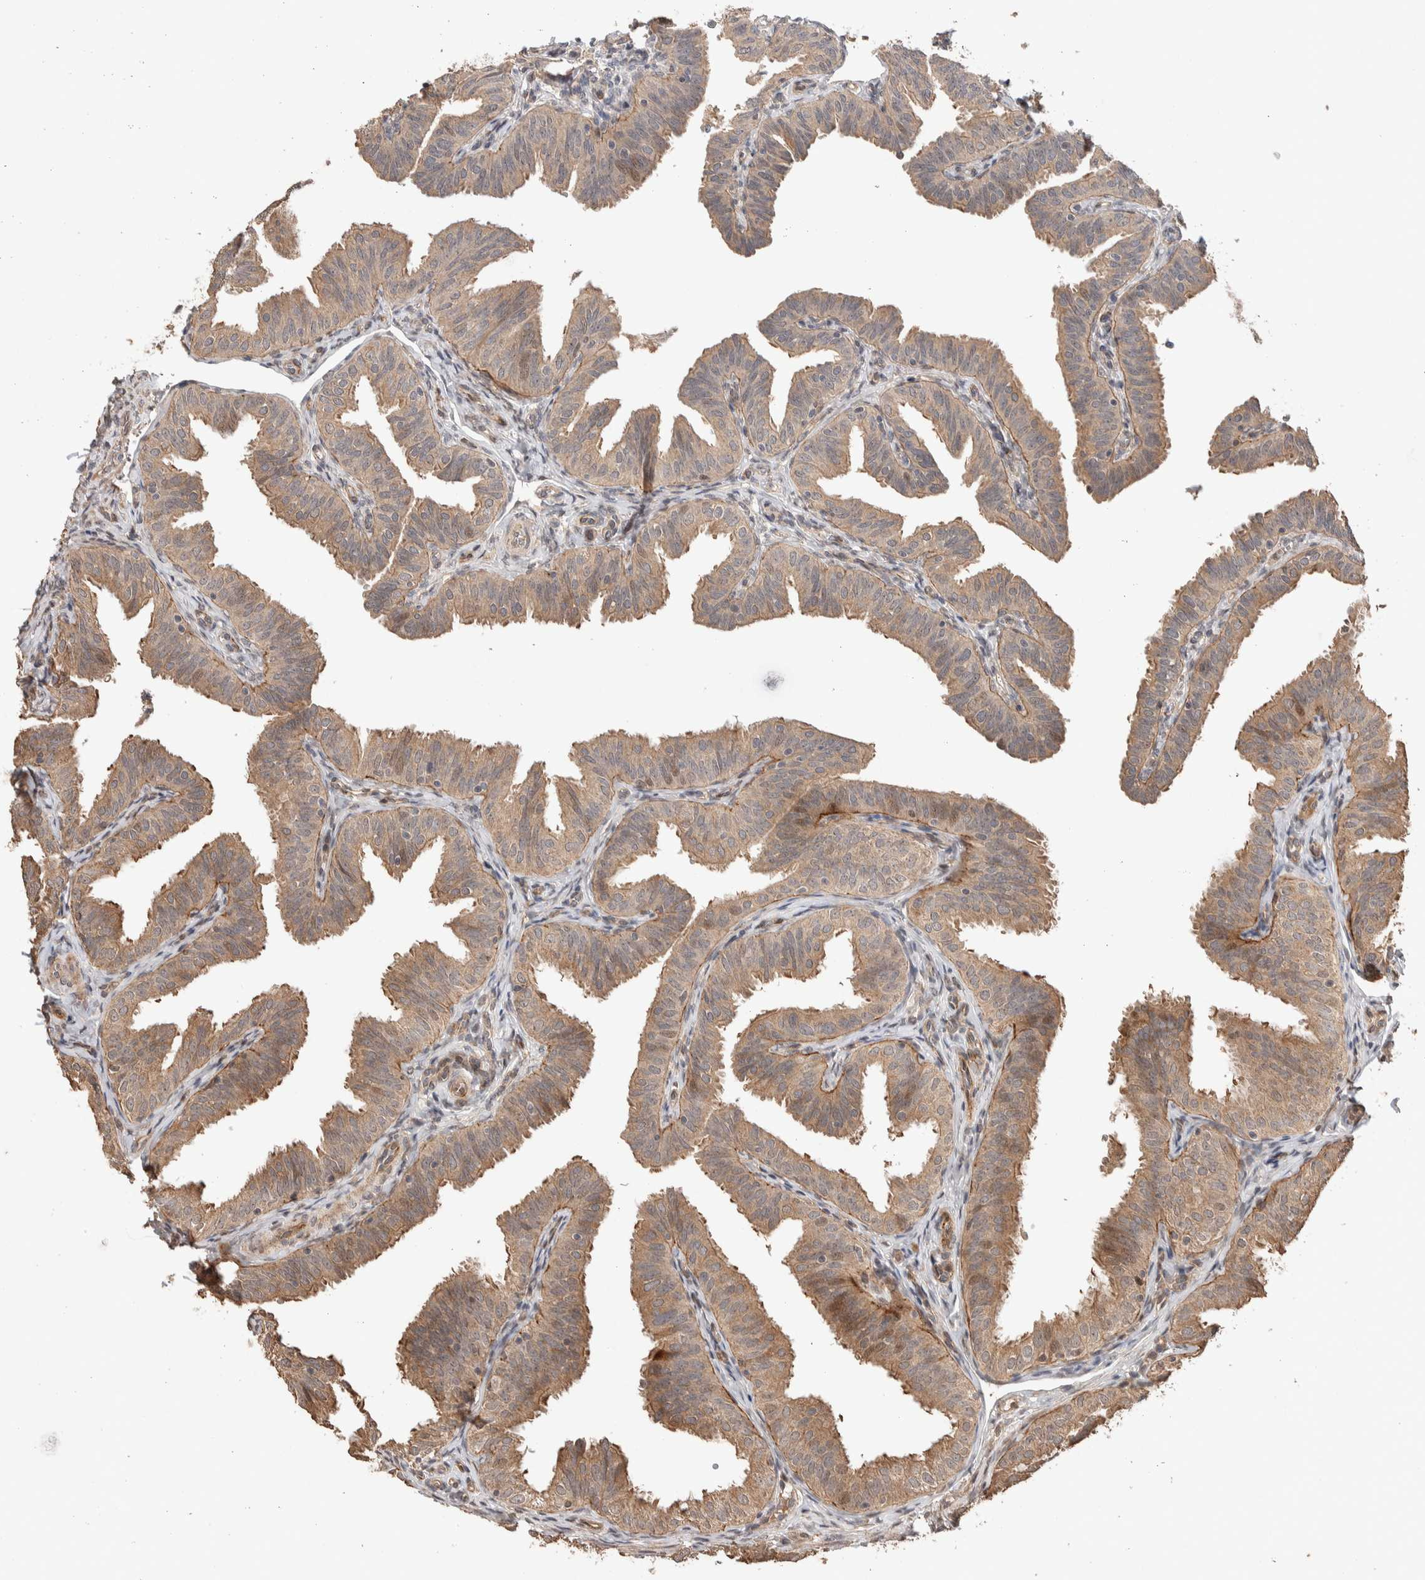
{"staining": {"intensity": "moderate", "quantity": ">75%", "location": "cytoplasmic/membranous"}, "tissue": "fallopian tube", "cell_type": "Glandular cells", "image_type": "normal", "snomed": [{"axis": "morphology", "description": "Normal tissue, NOS"}, {"axis": "topography", "description": "Fallopian tube"}], "caption": "High-power microscopy captured an immunohistochemistry (IHC) image of normal fallopian tube, revealing moderate cytoplasmic/membranous expression in approximately >75% of glandular cells. Using DAB (3,3'-diaminobenzidine) (brown) and hematoxylin (blue) stains, captured at high magnification using brightfield microscopy.", "gene": "PRDM15", "patient": {"sex": "female", "age": 35}}